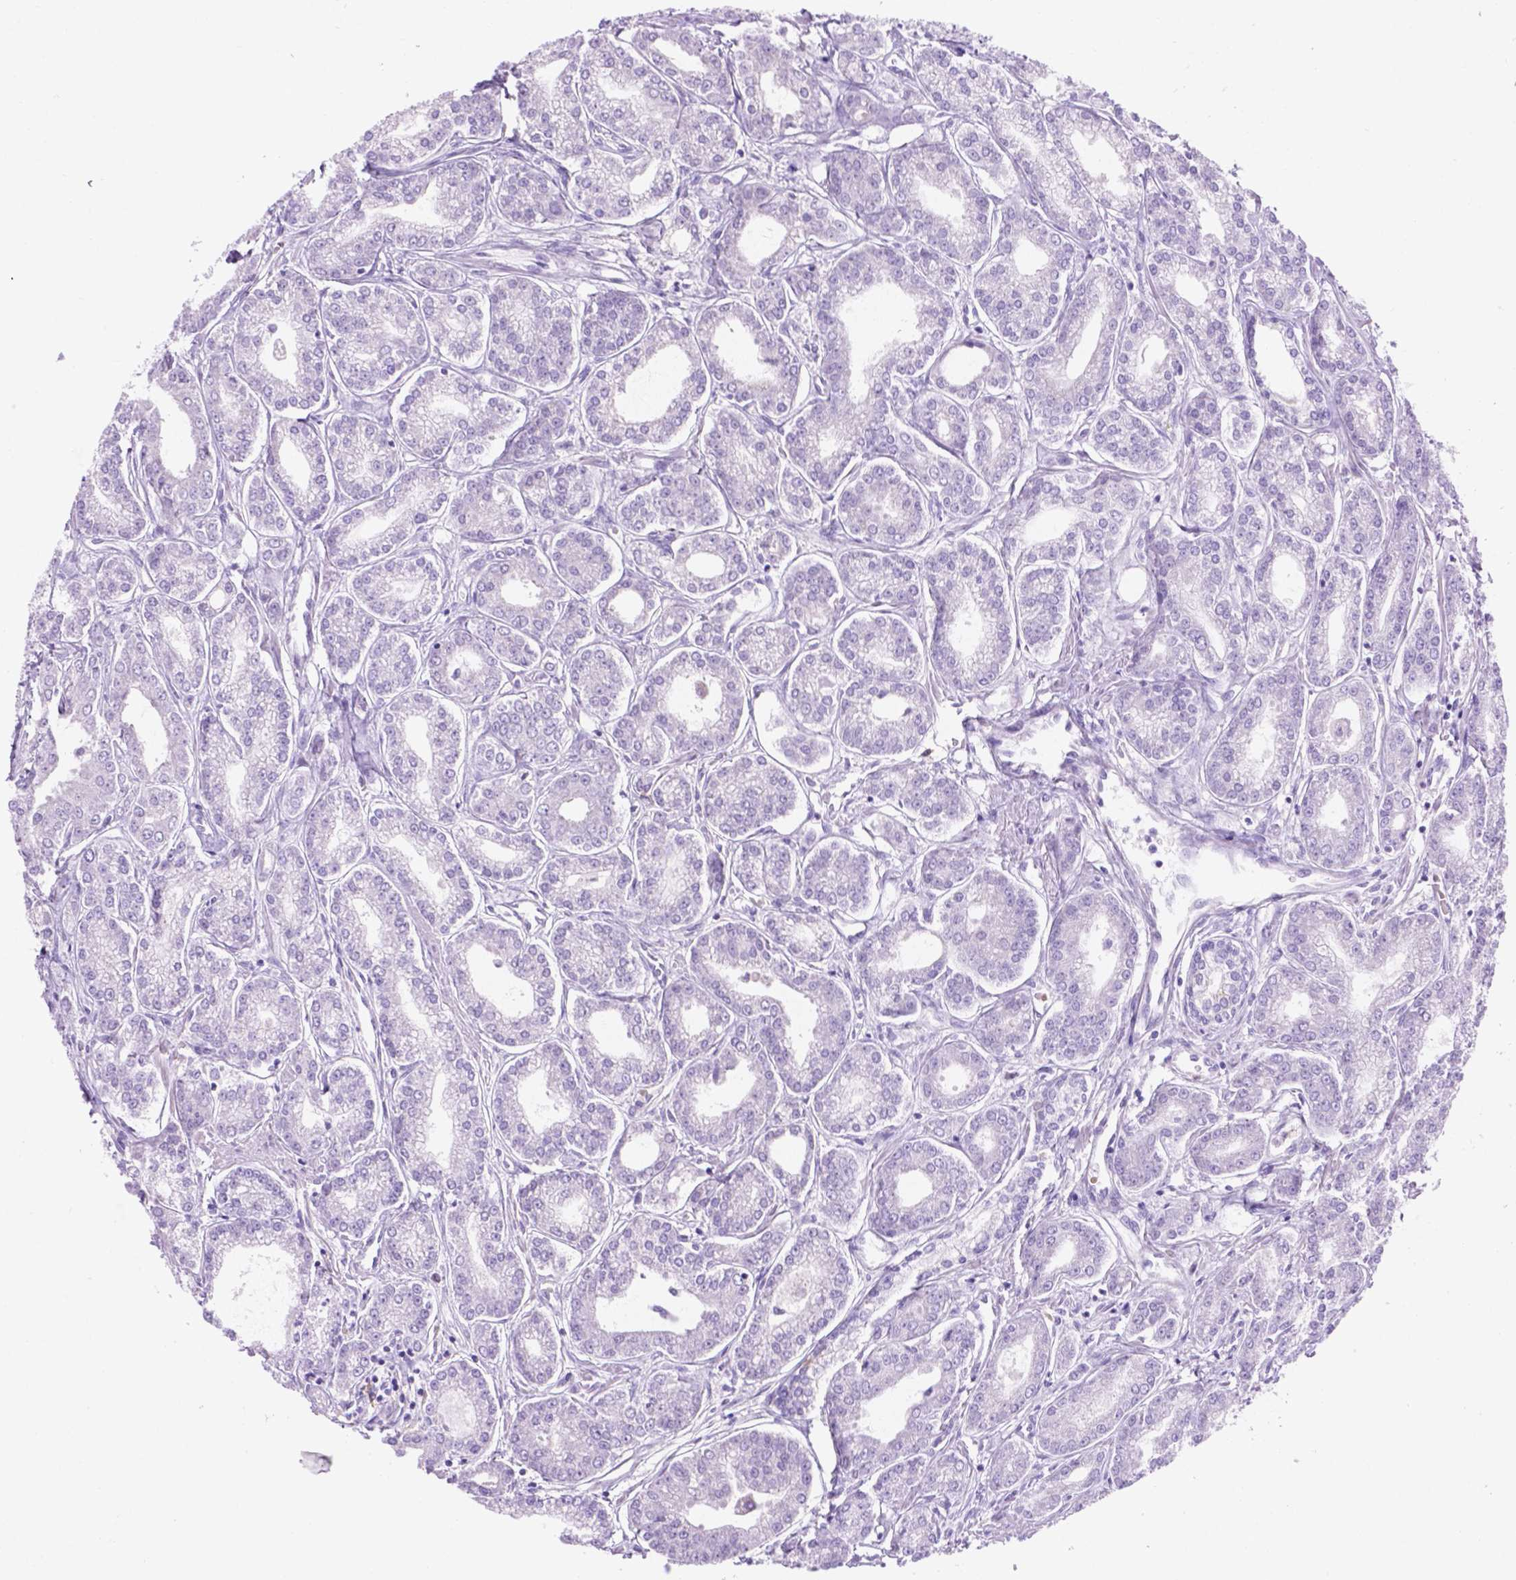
{"staining": {"intensity": "negative", "quantity": "none", "location": "none"}, "tissue": "prostate cancer", "cell_type": "Tumor cells", "image_type": "cancer", "snomed": [{"axis": "morphology", "description": "Adenocarcinoma, NOS"}, {"axis": "topography", "description": "Prostate"}], "caption": "Tumor cells are negative for brown protein staining in prostate cancer.", "gene": "GRIN2B", "patient": {"sex": "male", "age": 71}}